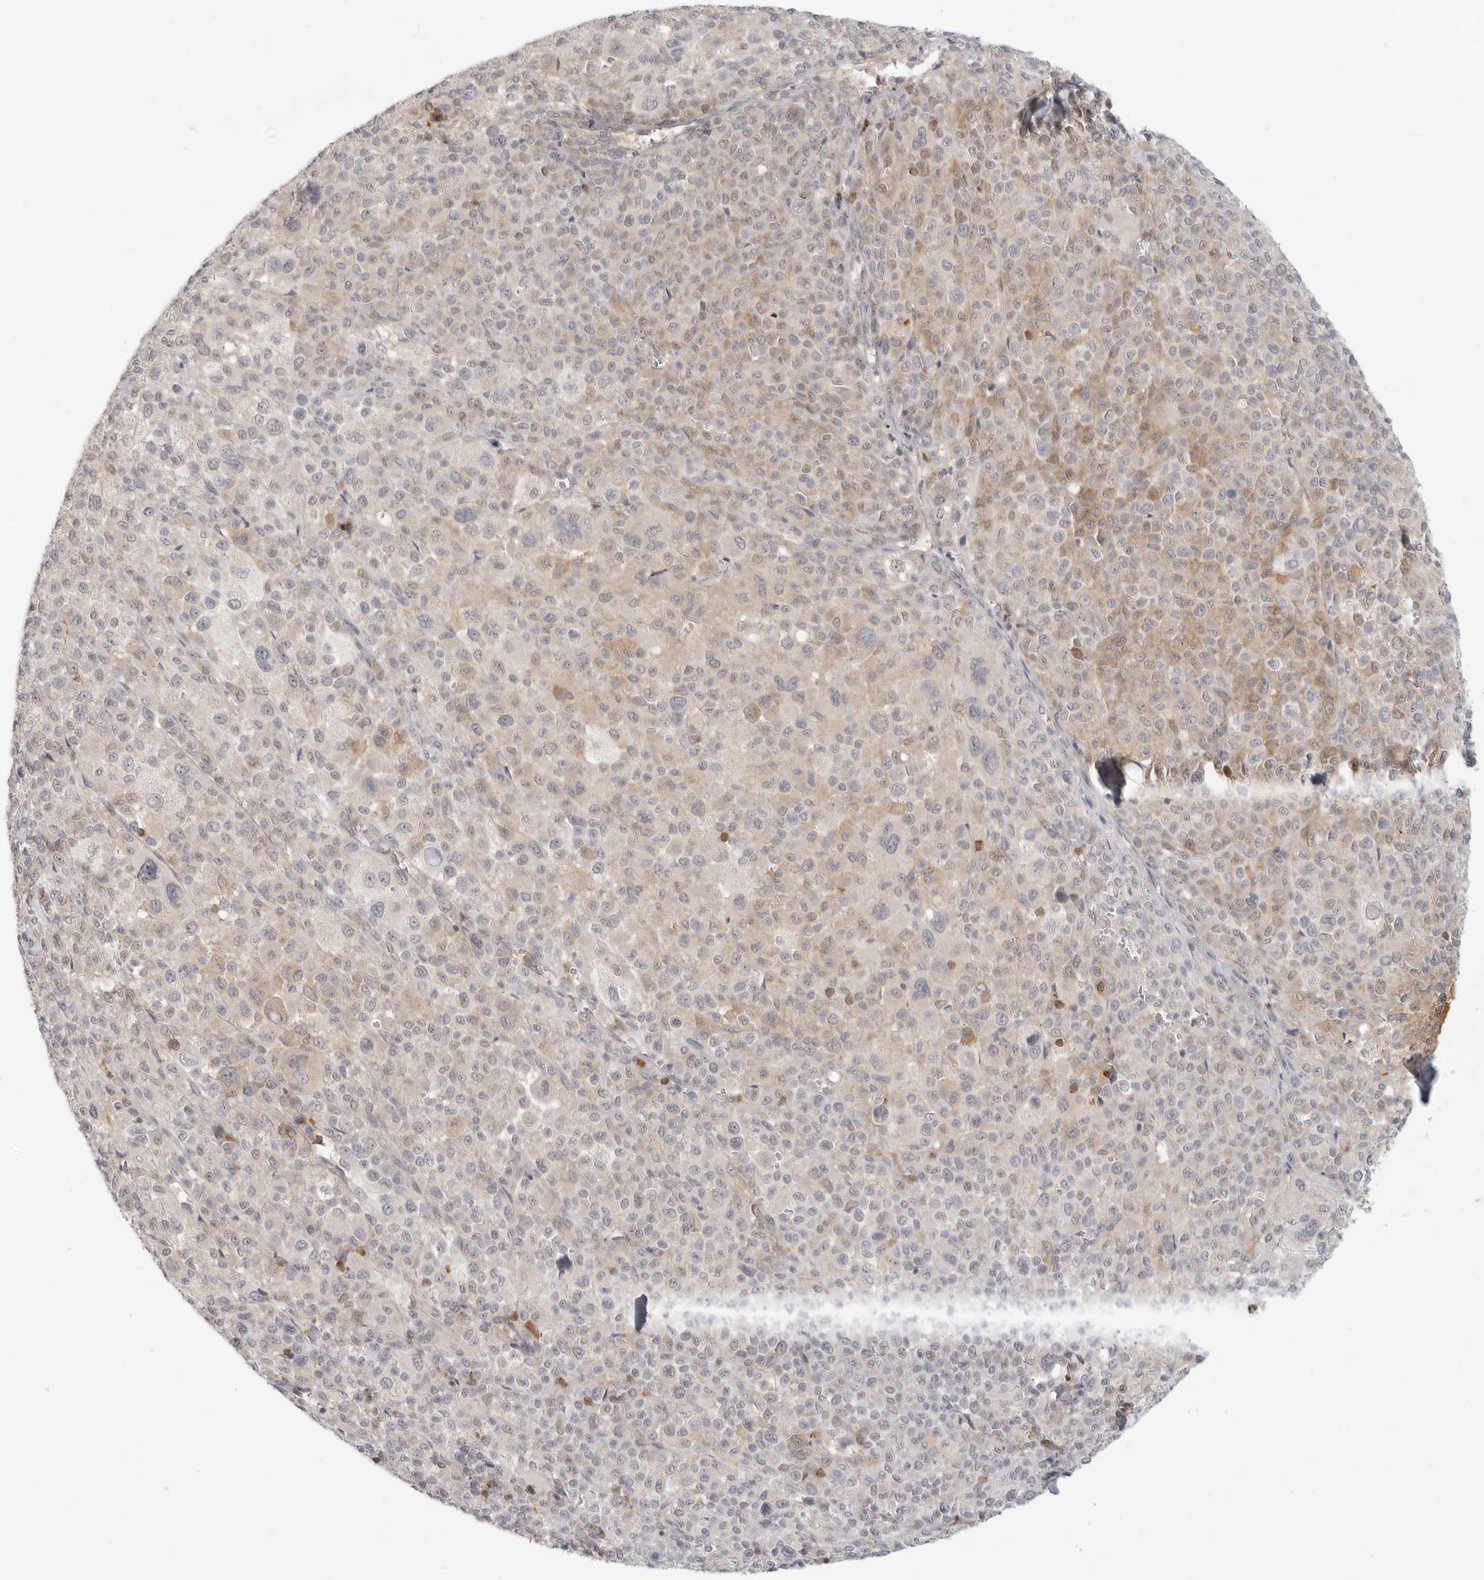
{"staining": {"intensity": "weak", "quantity": "<25%", "location": "cytoplasmic/membranous"}, "tissue": "melanoma", "cell_type": "Tumor cells", "image_type": "cancer", "snomed": [{"axis": "morphology", "description": "Malignant melanoma, Metastatic site"}, {"axis": "topography", "description": "Skin"}], "caption": "Protein analysis of malignant melanoma (metastatic site) demonstrates no significant expression in tumor cells.", "gene": "SH3KBP1", "patient": {"sex": "female", "age": 74}}